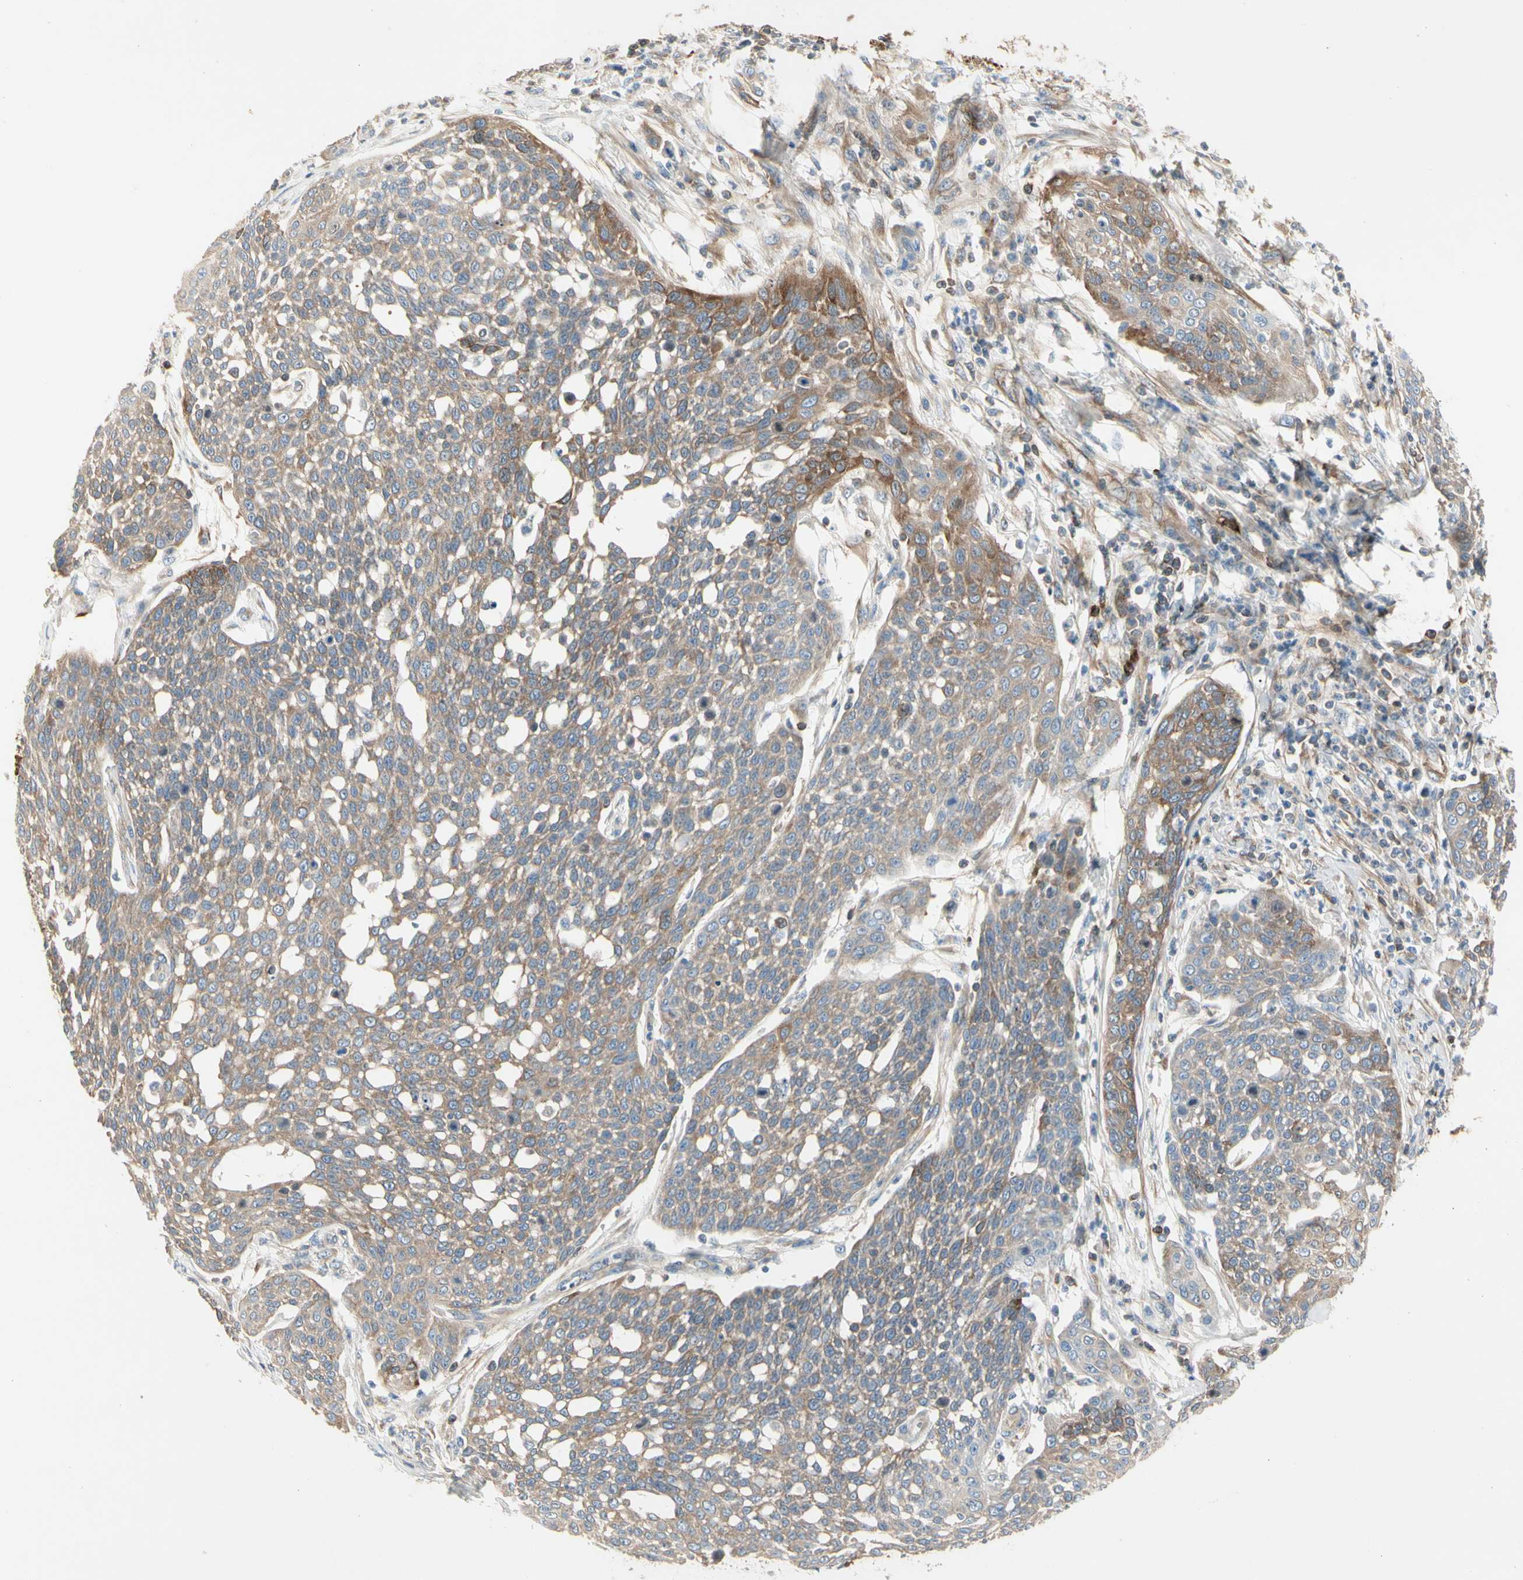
{"staining": {"intensity": "moderate", "quantity": ">75%", "location": "cytoplasmic/membranous"}, "tissue": "cervical cancer", "cell_type": "Tumor cells", "image_type": "cancer", "snomed": [{"axis": "morphology", "description": "Squamous cell carcinoma, NOS"}, {"axis": "topography", "description": "Cervix"}], "caption": "This is a photomicrograph of IHC staining of cervical cancer, which shows moderate staining in the cytoplasmic/membranous of tumor cells.", "gene": "NFKB2", "patient": {"sex": "female", "age": 34}}